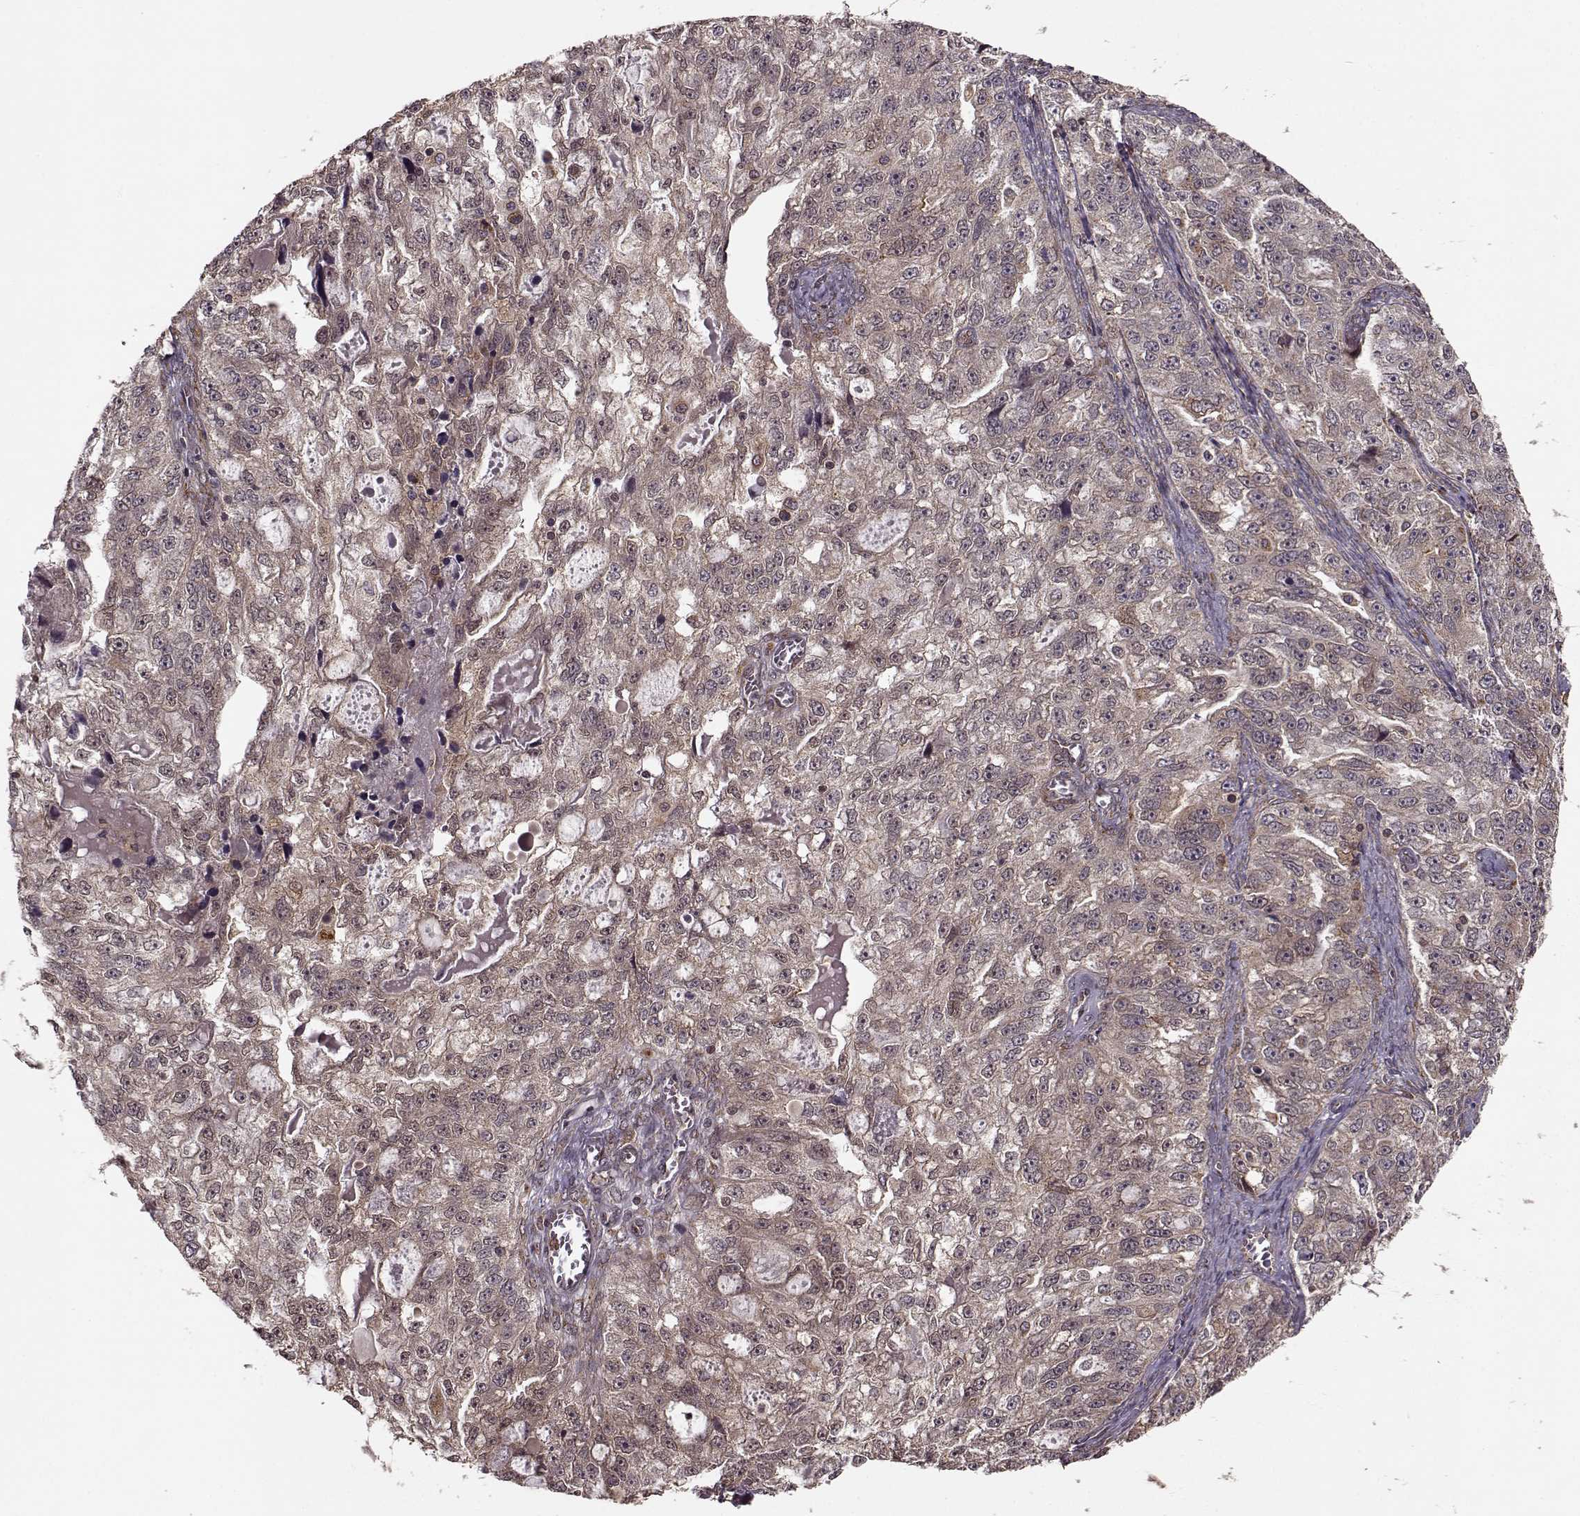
{"staining": {"intensity": "weak", "quantity": "25%-75%", "location": "cytoplasmic/membranous"}, "tissue": "ovarian cancer", "cell_type": "Tumor cells", "image_type": "cancer", "snomed": [{"axis": "morphology", "description": "Cystadenocarcinoma, serous, NOS"}, {"axis": "topography", "description": "Ovary"}], "caption": "Immunohistochemistry image of neoplastic tissue: serous cystadenocarcinoma (ovarian) stained using IHC displays low levels of weak protein expression localized specifically in the cytoplasmic/membranous of tumor cells, appearing as a cytoplasmic/membranous brown color.", "gene": "YIPF5", "patient": {"sex": "female", "age": 51}}